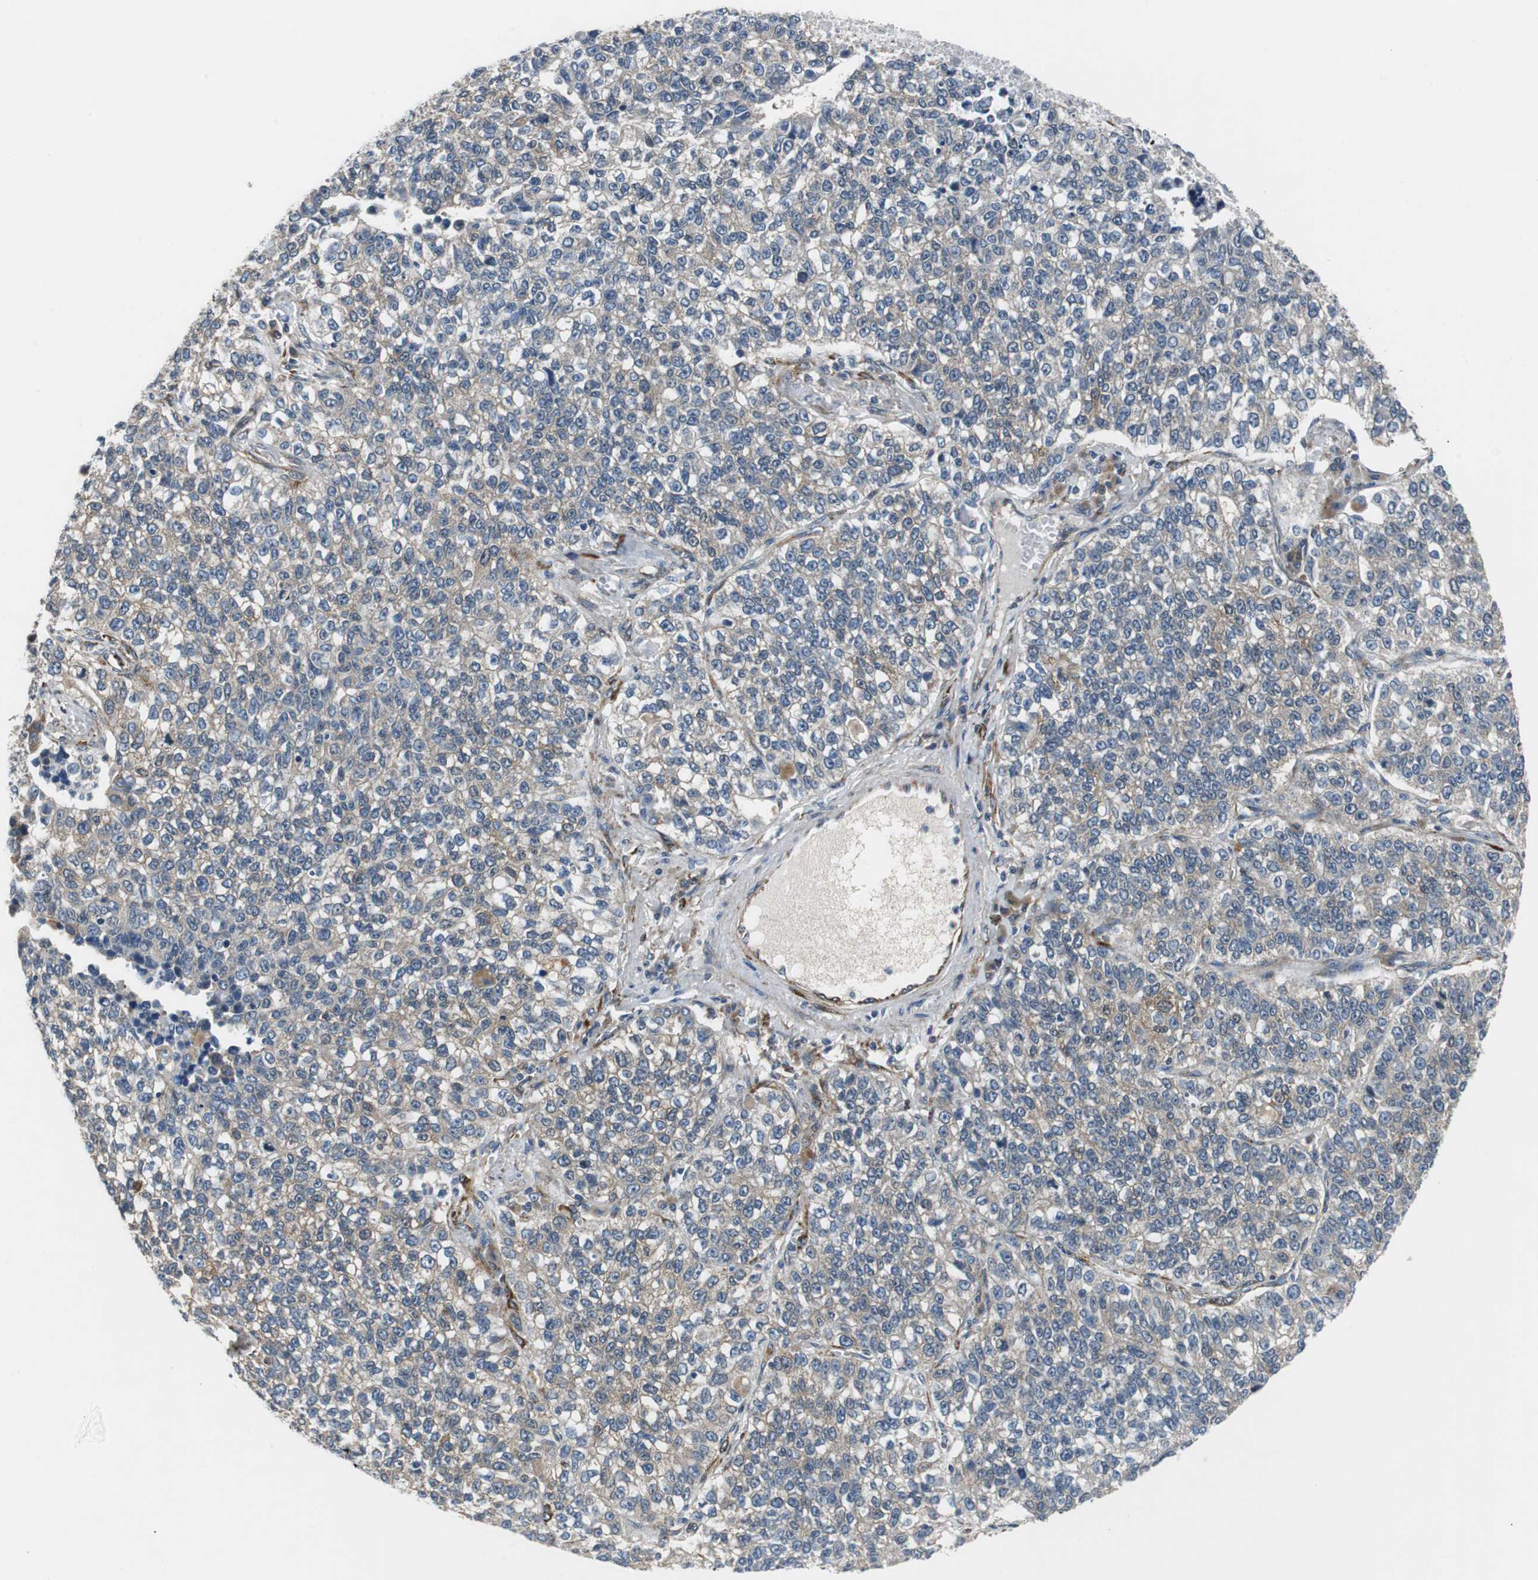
{"staining": {"intensity": "weak", "quantity": ">75%", "location": "cytoplasmic/membranous"}, "tissue": "lung cancer", "cell_type": "Tumor cells", "image_type": "cancer", "snomed": [{"axis": "morphology", "description": "Adenocarcinoma, NOS"}, {"axis": "topography", "description": "Lung"}], "caption": "Lung adenocarcinoma stained for a protein shows weak cytoplasmic/membranous positivity in tumor cells.", "gene": "ISCU", "patient": {"sex": "male", "age": 49}}